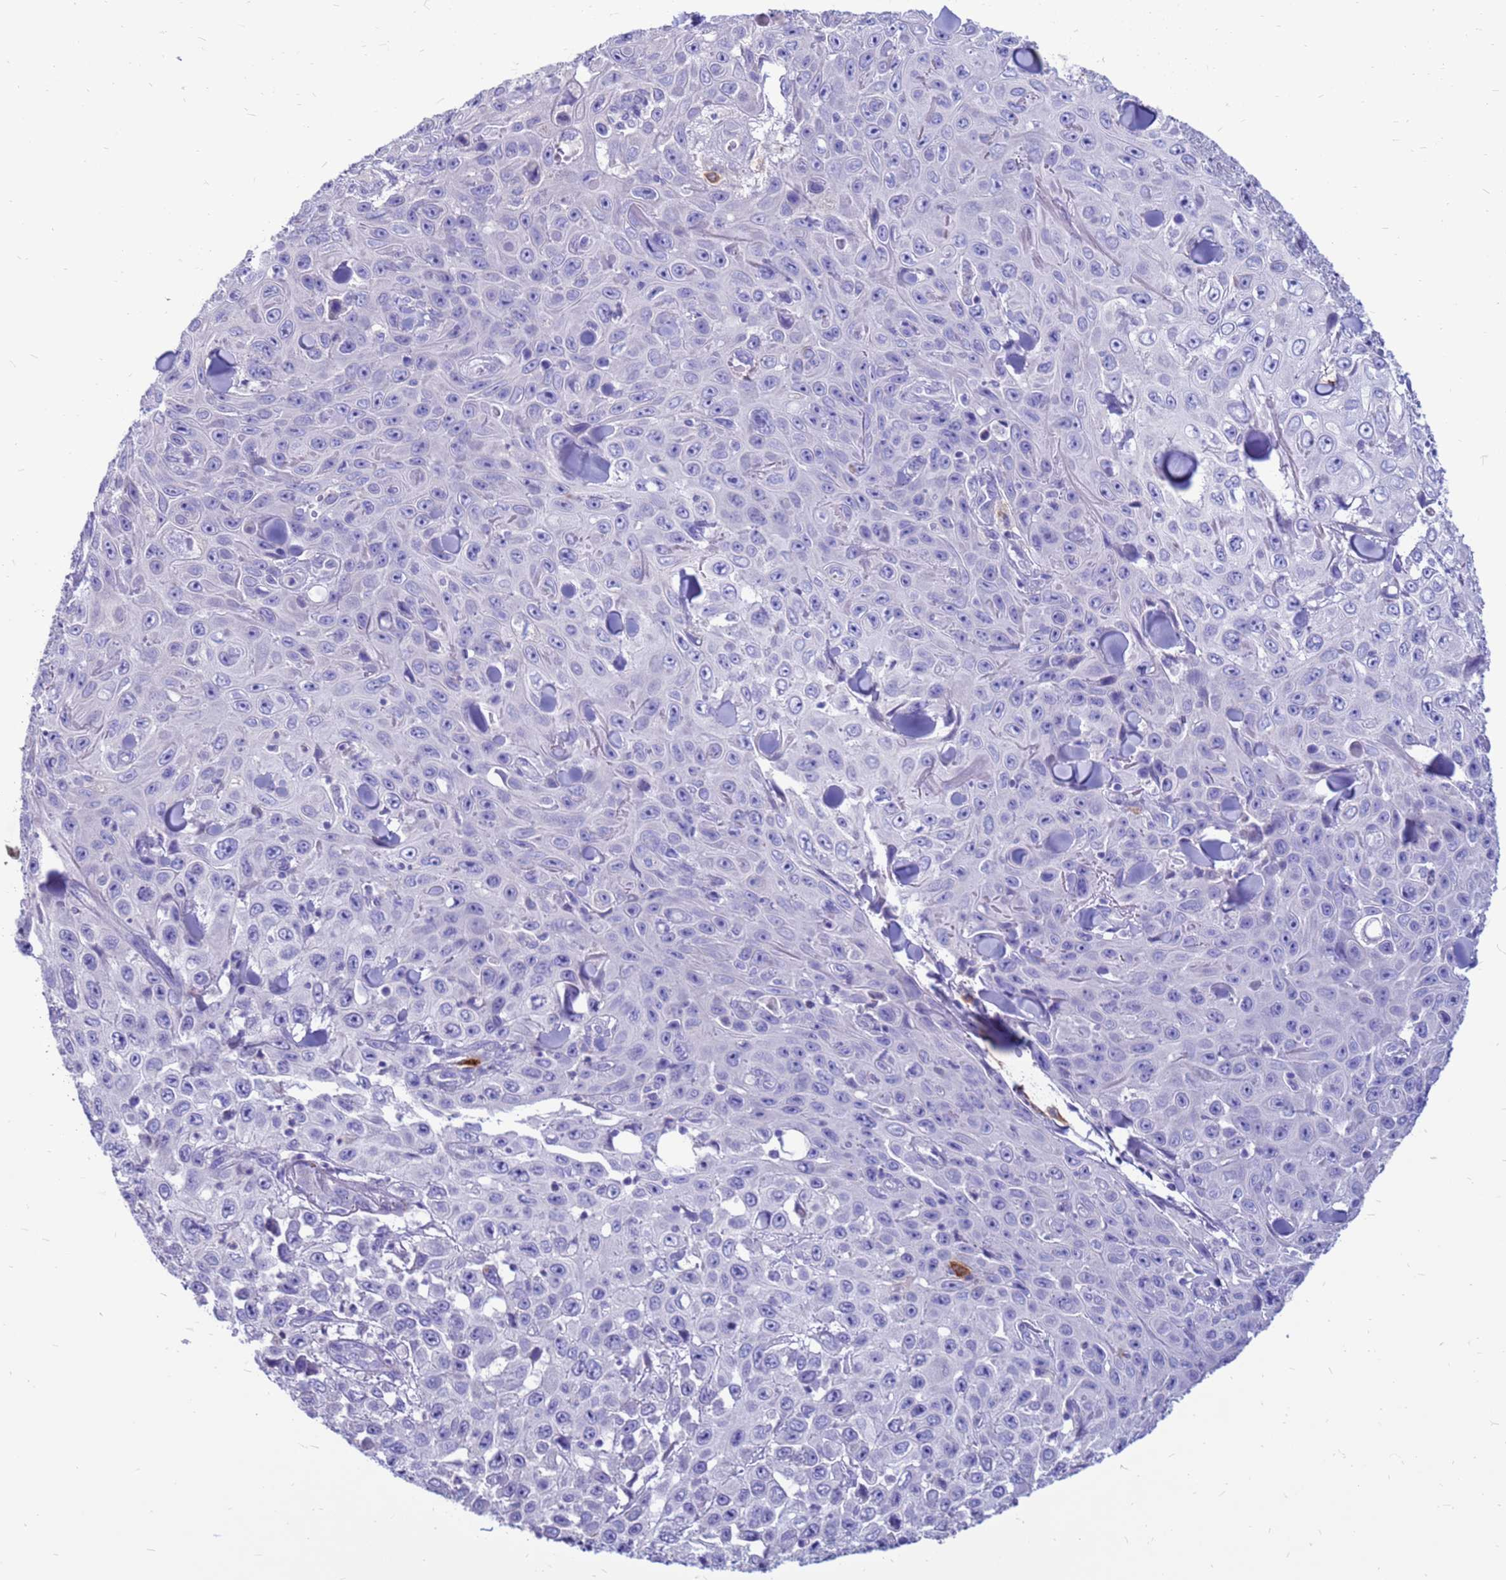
{"staining": {"intensity": "negative", "quantity": "none", "location": "none"}, "tissue": "skin cancer", "cell_type": "Tumor cells", "image_type": "cancer", "snomed": [{"axis": "morphology", "description": "Basal cell carcinoma"}, {"axis": "topography", "description": "Skin"}], "caption": "High power microscopy photomicrograph of an IHC image of skin cancer, revealing no significant positivity in tumor cells.", "gene": "PDE10A", "patient": {"sex": "male", "age": 73}}